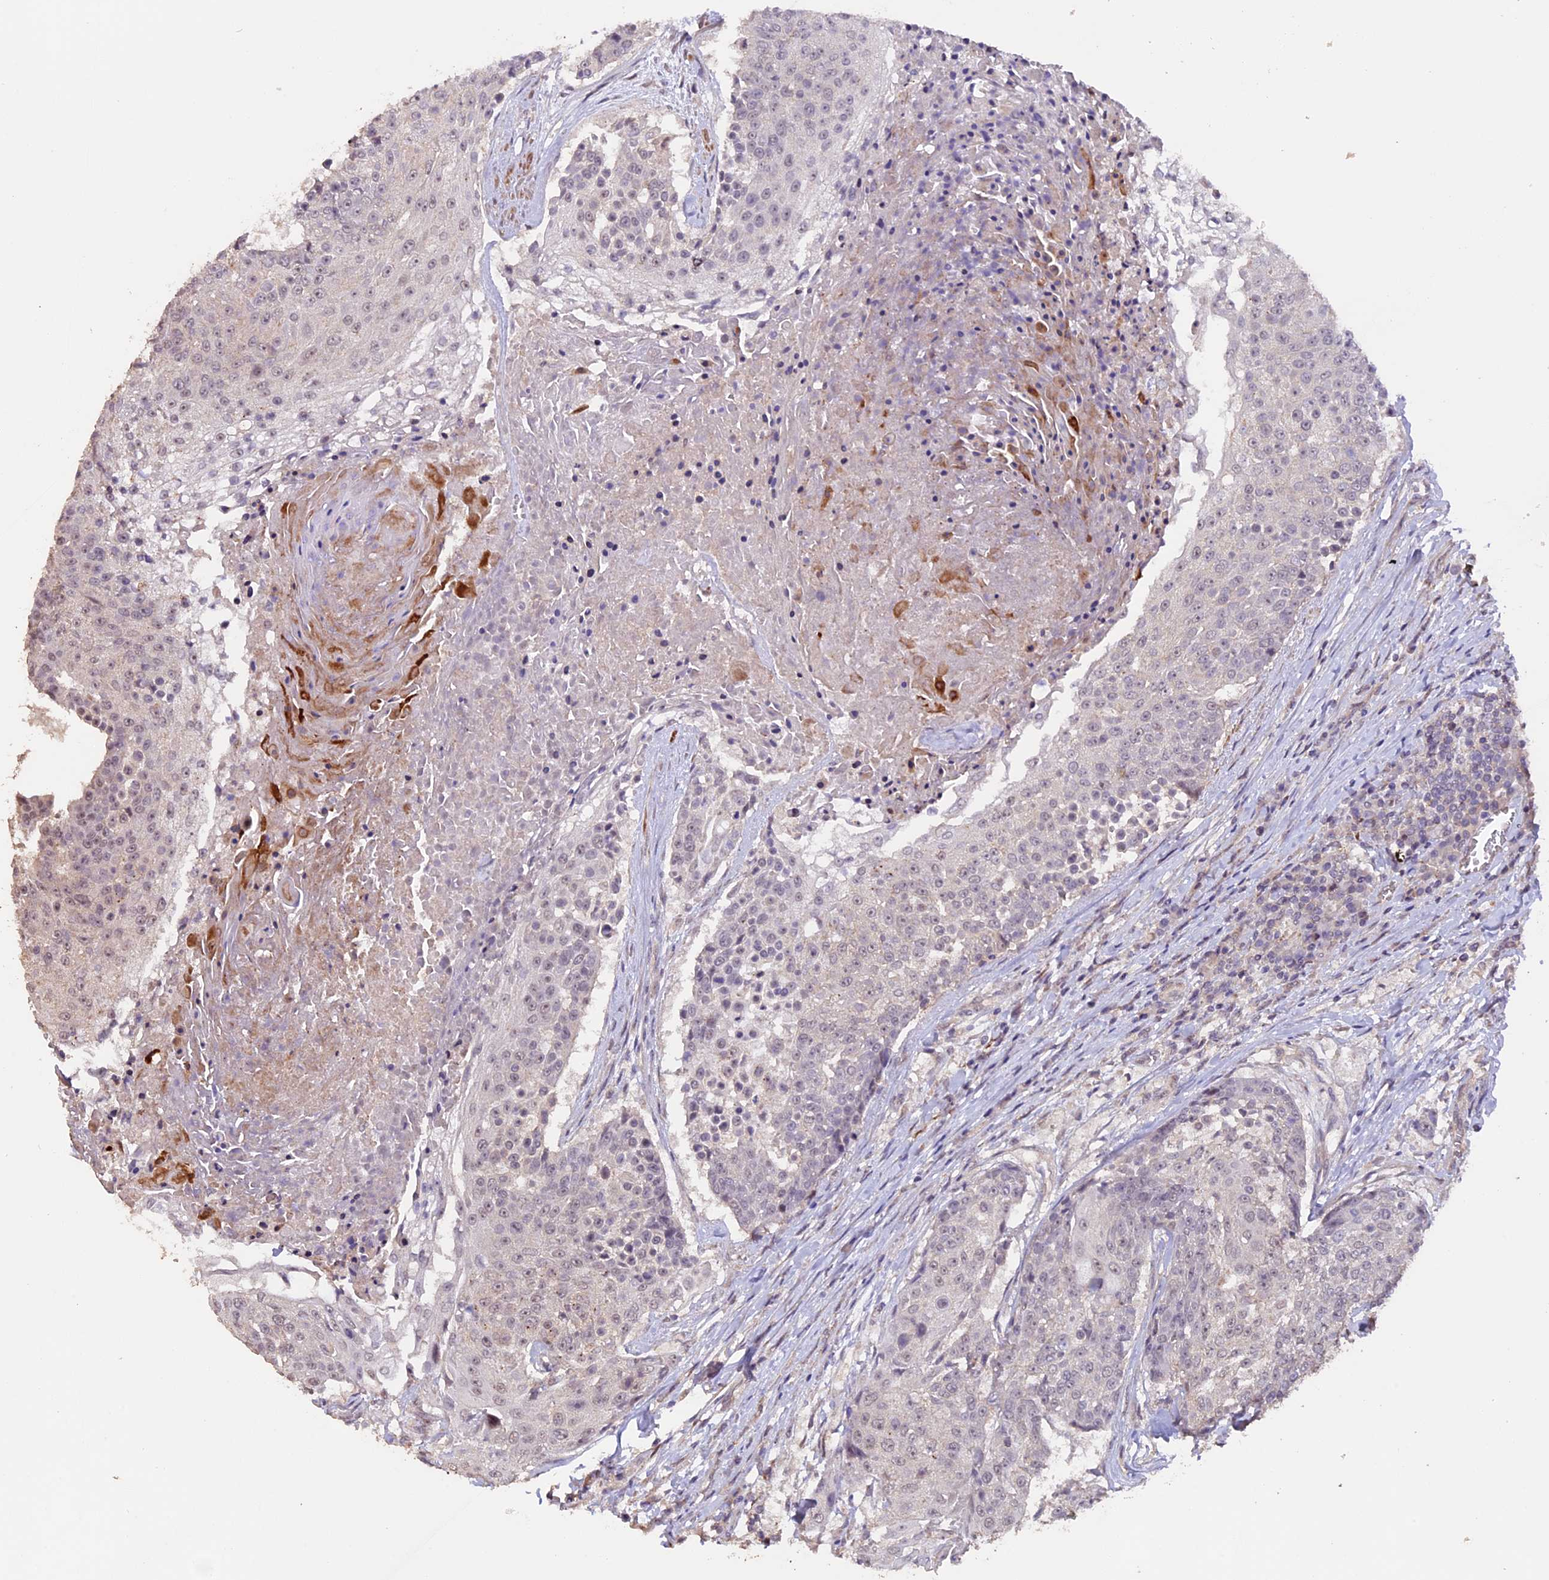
{"staining": {"intensity": "negative", "quantity": "none", "location": "none"}, "tissue": "urothelial cancer", "cell_type": "Tumor cells", "image_type": "cancer", "snomed": [{"axis": "morphology", "description": "Urothelial carcinoma, High grade"}, {"axis": "topography", "description": "Urinary bladder"}], "caption": "Immunohistochemistry photomicrograph of human urothelial cancer stained for a protein (brown), which exhibits no expression in tumor cells.", "gene": "GNB5", "patient": {"sex": "female", "age": 63}}